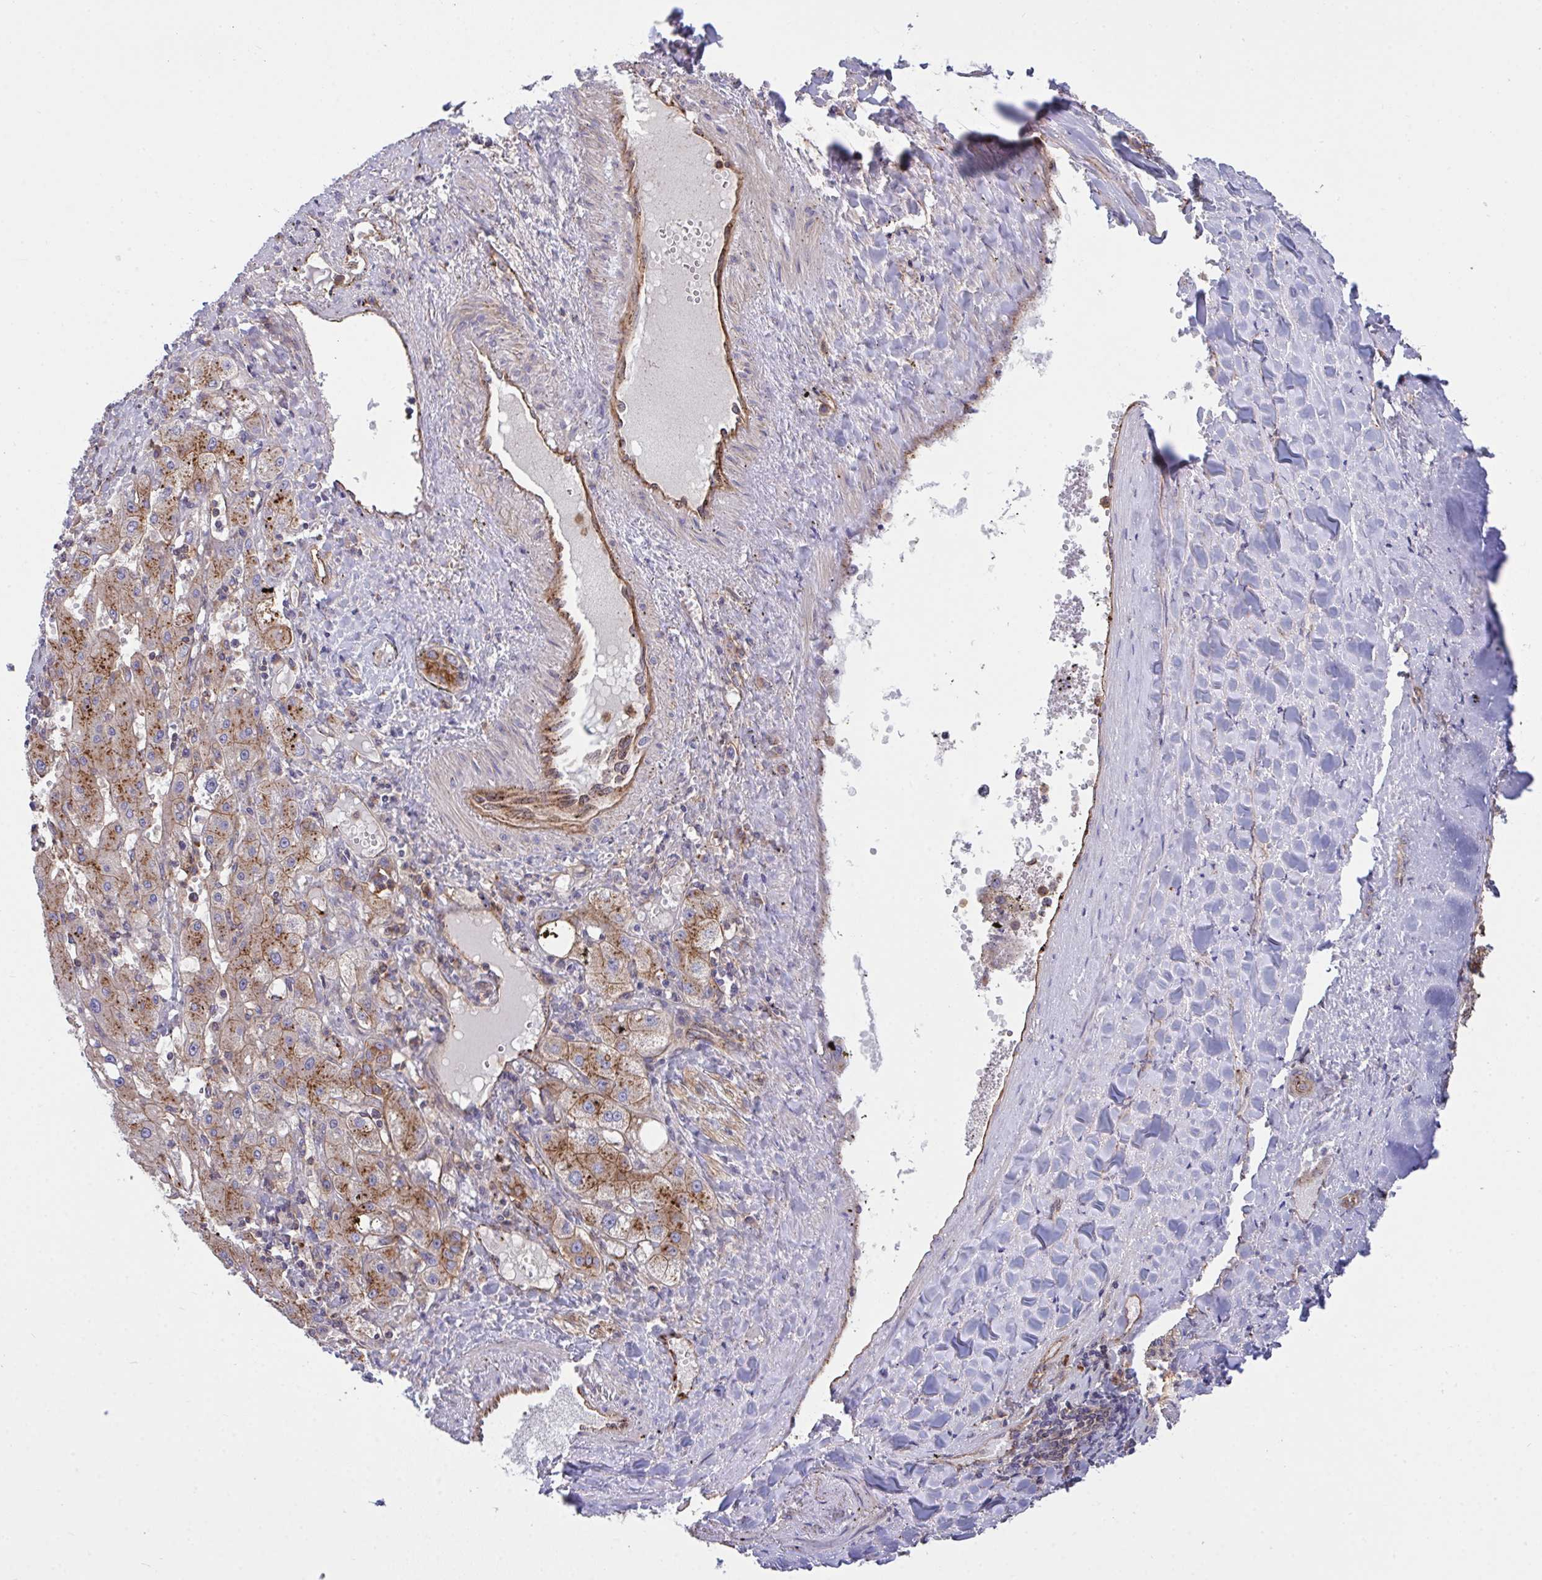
{"staining": {"intensity": "strong", "quantity": ">75%", "location": "cytoplasmic/membranous"}, "tissue": "liver cancer", "cell_type": "Tumor cells", "image_type": "cancer", "snomed": [{"axis": "morphology", "description": "Carcinoma, Hepatocellular, NOS"}, {"axis": "topography", "description": "Liver"}], "caption": "This image shows IHC staining of liver cancer, with high strong cytoplasmic/membranous positivity in about >75% of tumor cells.", "gene": "C4orf36", "patient": {"sex": "male", "age": 72}}